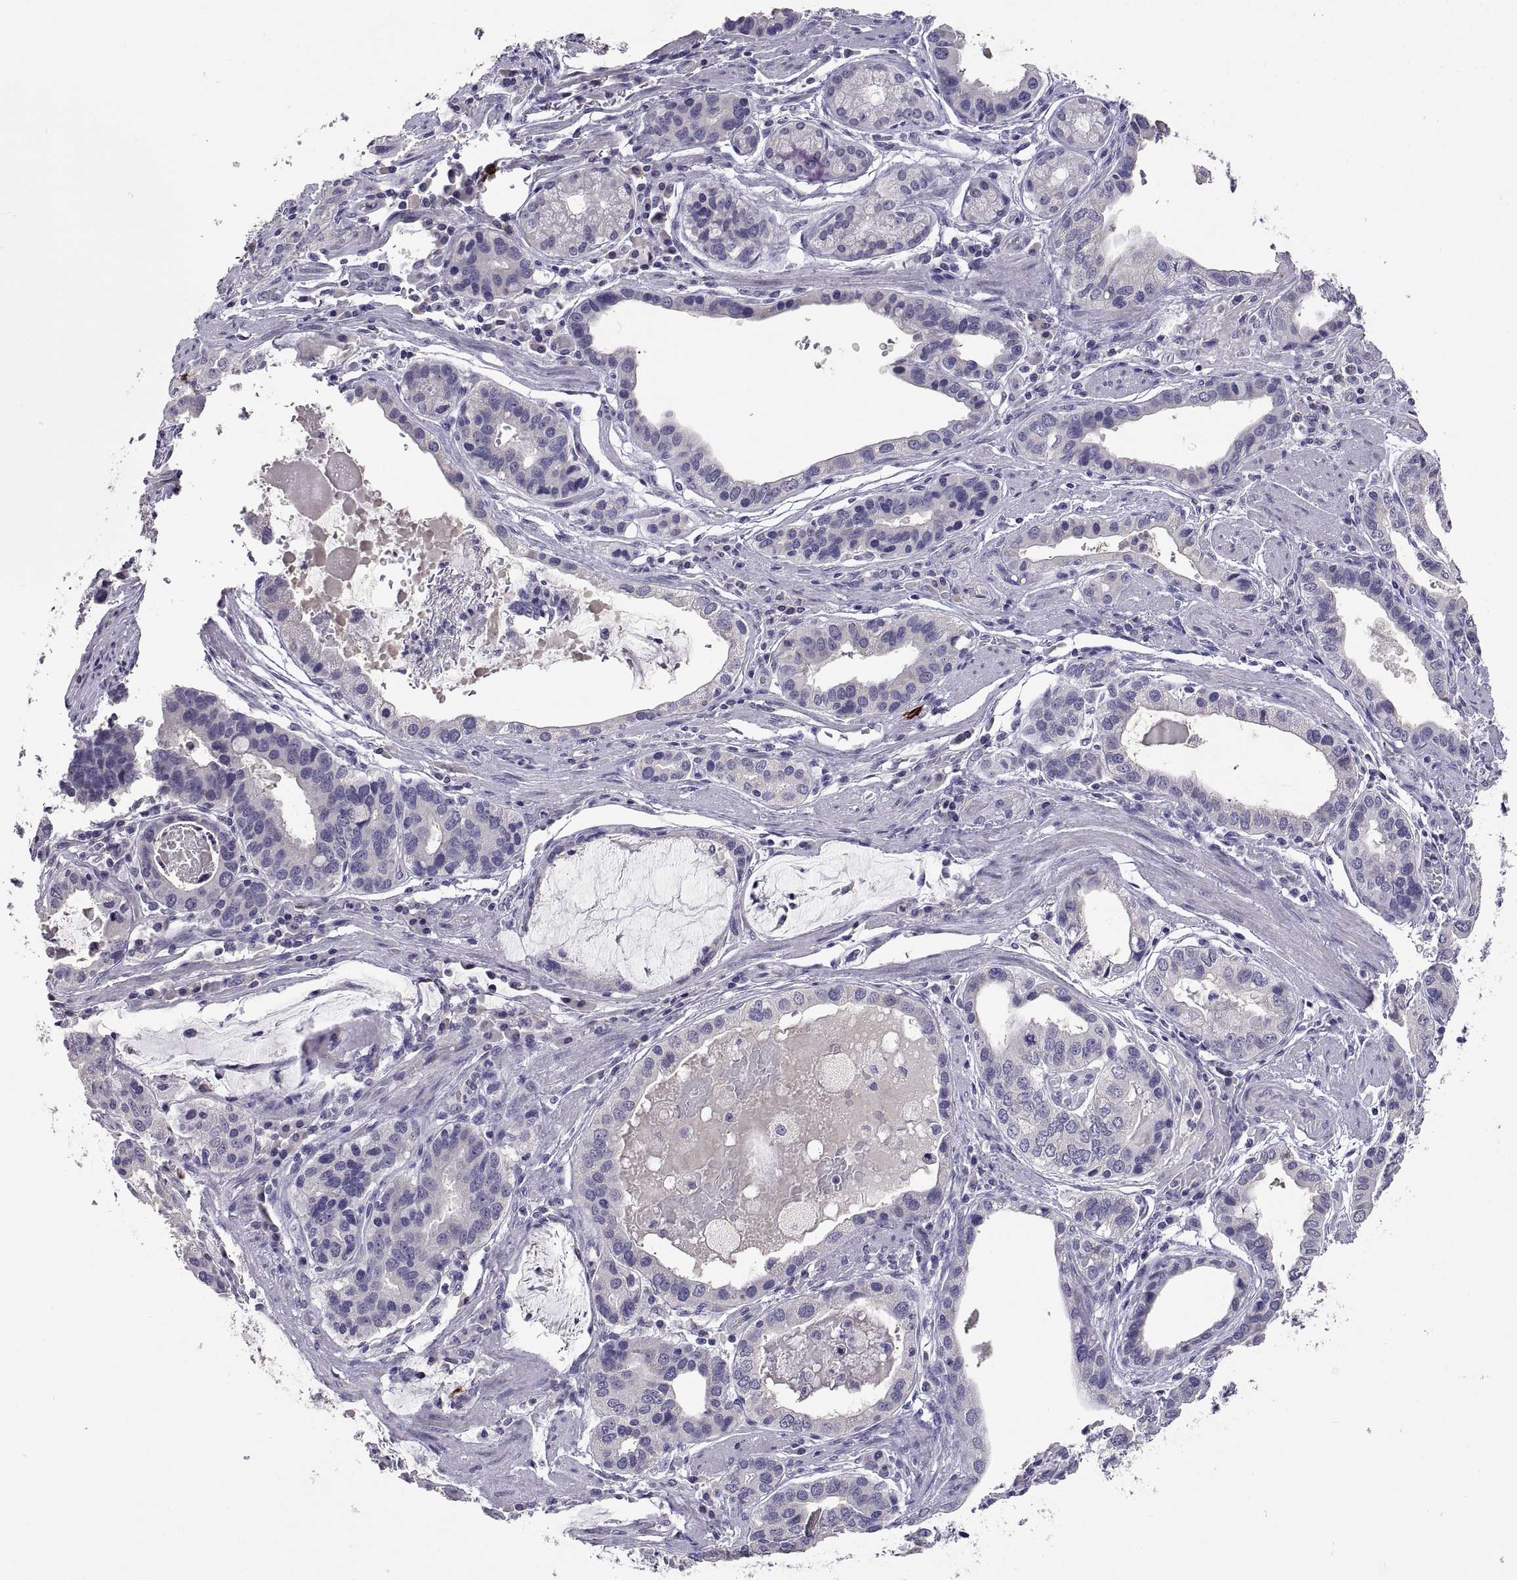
{"staining": {"intensity": "negative", "quantity": "none", "location": "none"}, "tissue": "stomach cancer", "cell_type": "Tumor cells", "image_type": "cancer", "snomed": [{"axis": "morphology", "description": "Adenocarcinoma, NOS"}, {"axis": "topography", "description": "Stomach, lower"}], "caption": "The IHC image has no significant expression in tumor cells of adenocarcinoma (stomach) tissue.", "gene": "MS4A1", "patient": {"sex": "female", "age": 76}}